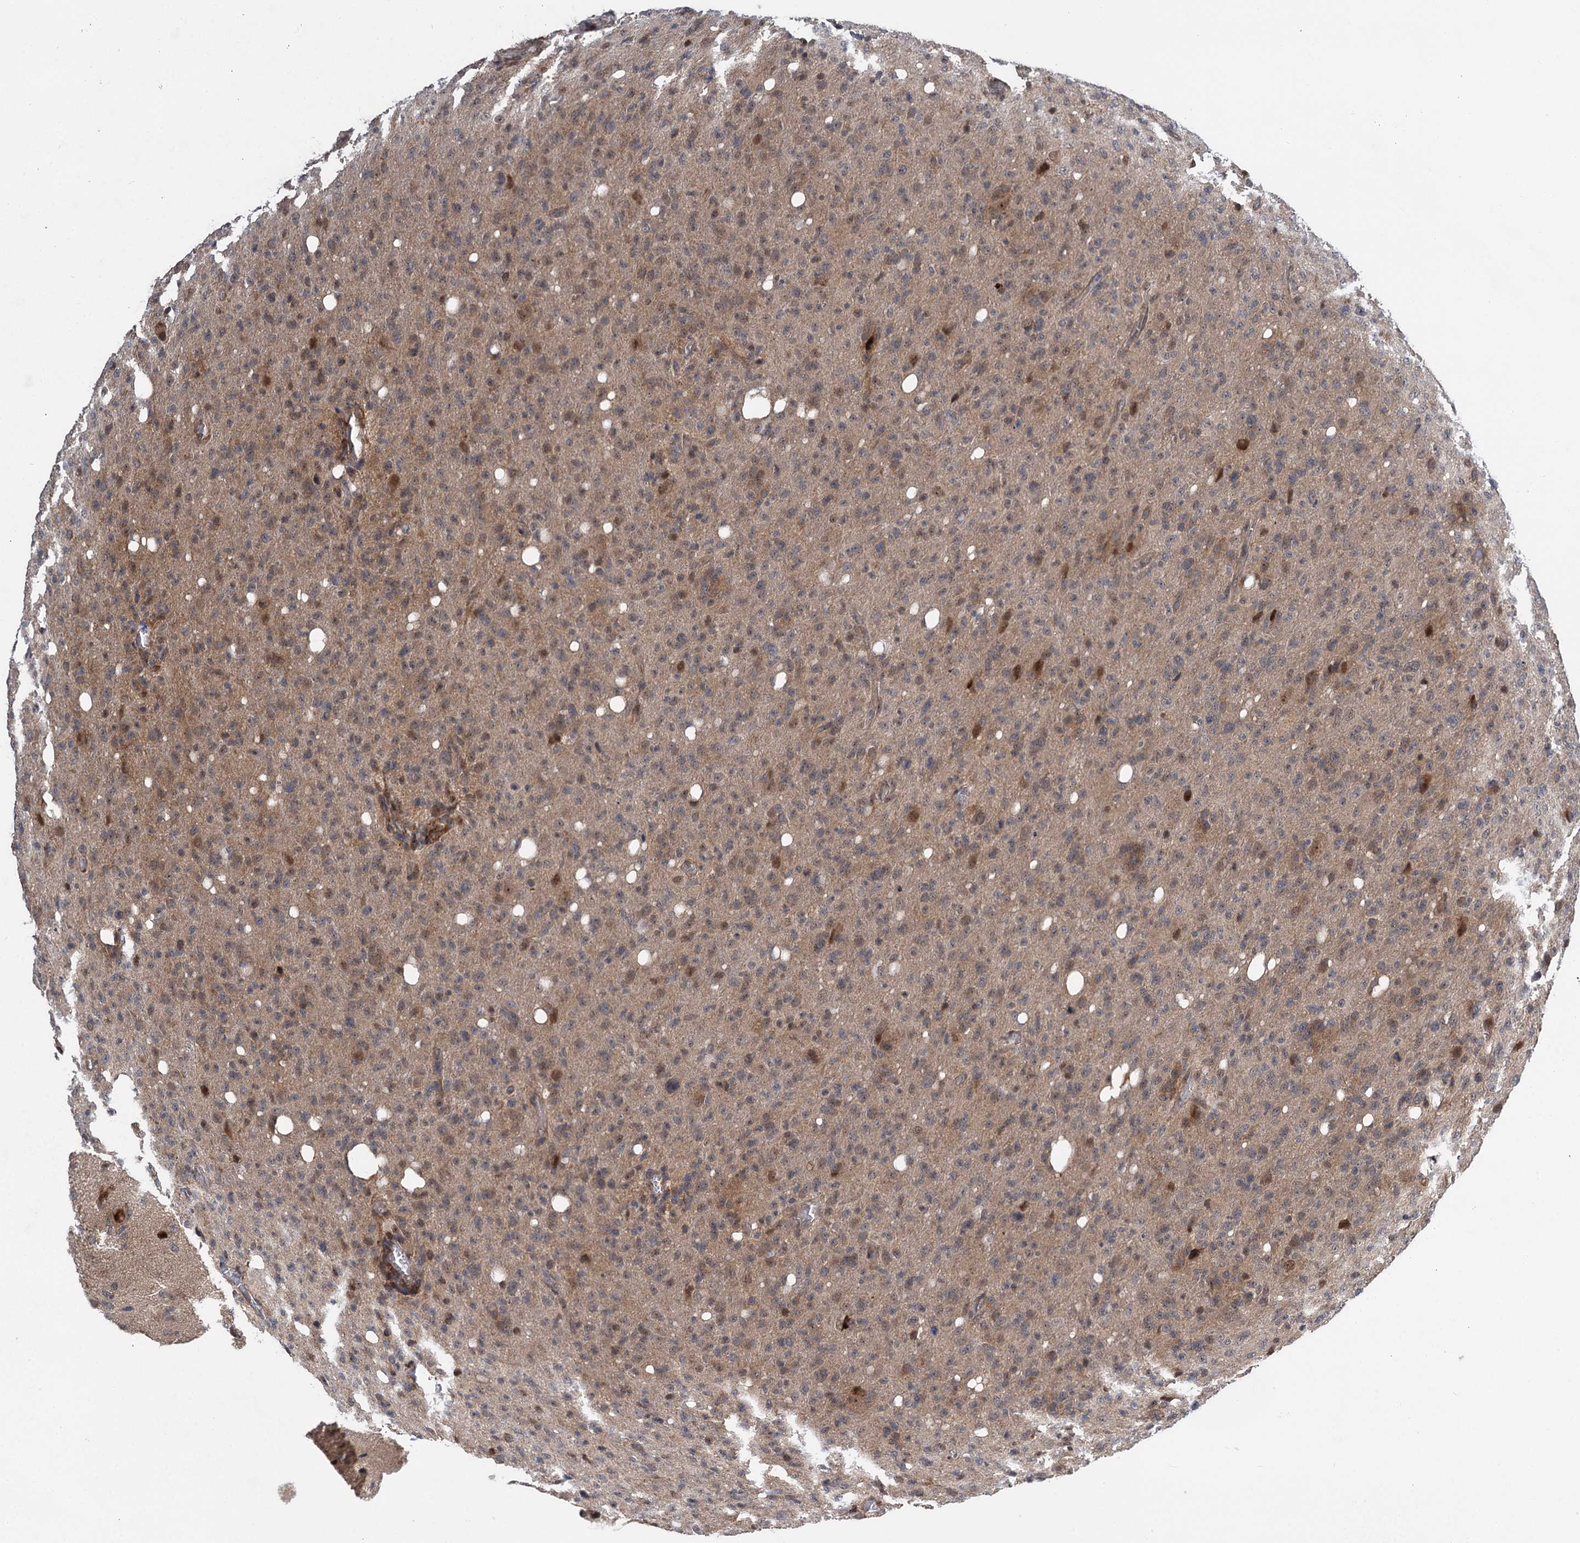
{"staining": {"intensity": "weak", "quantity": ">75%", "location": "cytoplasmic/membranous"}, "tissue": "glioma", "cell_type": "Tumor cells", "image_type": "cancer", "snomed": [{"axis": "morphology", "description": "Glioma, malignant, High grade"}, {"axis": "topography", "description": "Brain"}], "caption": "Protein positivity by immunohistochemistry shows weak cytoplasmic/membranous expression in approximately >75% of tumor cells in glioma. The staining is performed using DAB (3,3'-diaminobenzidine) brown chromogen to label protein expression. The nuclei are counter-stained blue using hematoxylin.", "gene": "GPBP1", "patient": {"sex": "female", "age": 57}}